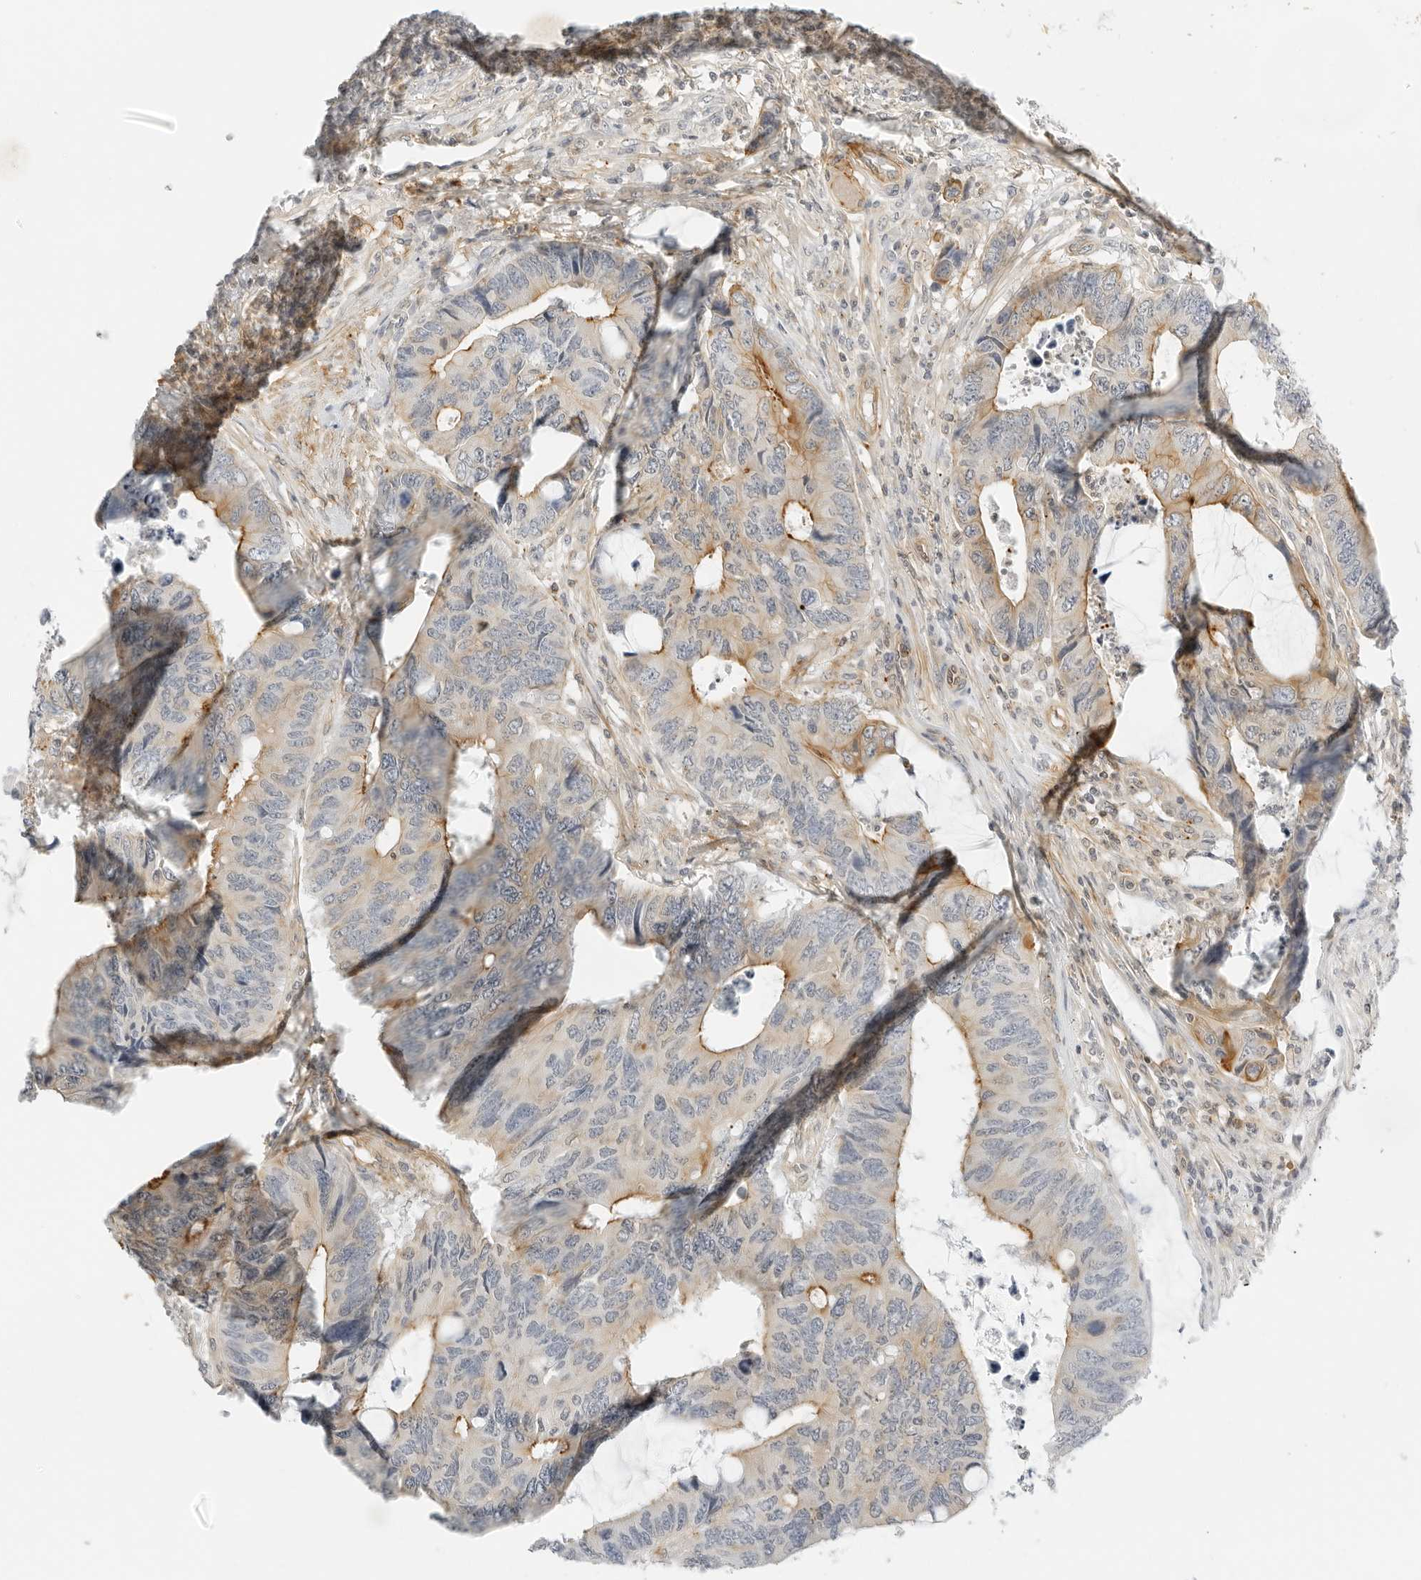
{"staining": {"intensity": "moderate", "quantity": "<25%", "location": "cytoplasmic/membranous"}, "tissue": "colorectal cancer", "cell_type": "Tumor cells", "image_type": "cancer", "snomed": [{"axis": "morphology", "description": "Adenocarcinoma, NOS"}, {"axis": "topography", "description": "Rectum"}], "caption": "The image displays staining of adenocarcinoma (colorectal), revealing moderate cytoplasmic/membranous protein expression (brown color) within tumor cells.", "gene": "OSCP1", "patient": {"sex": "male", "age": 84}}